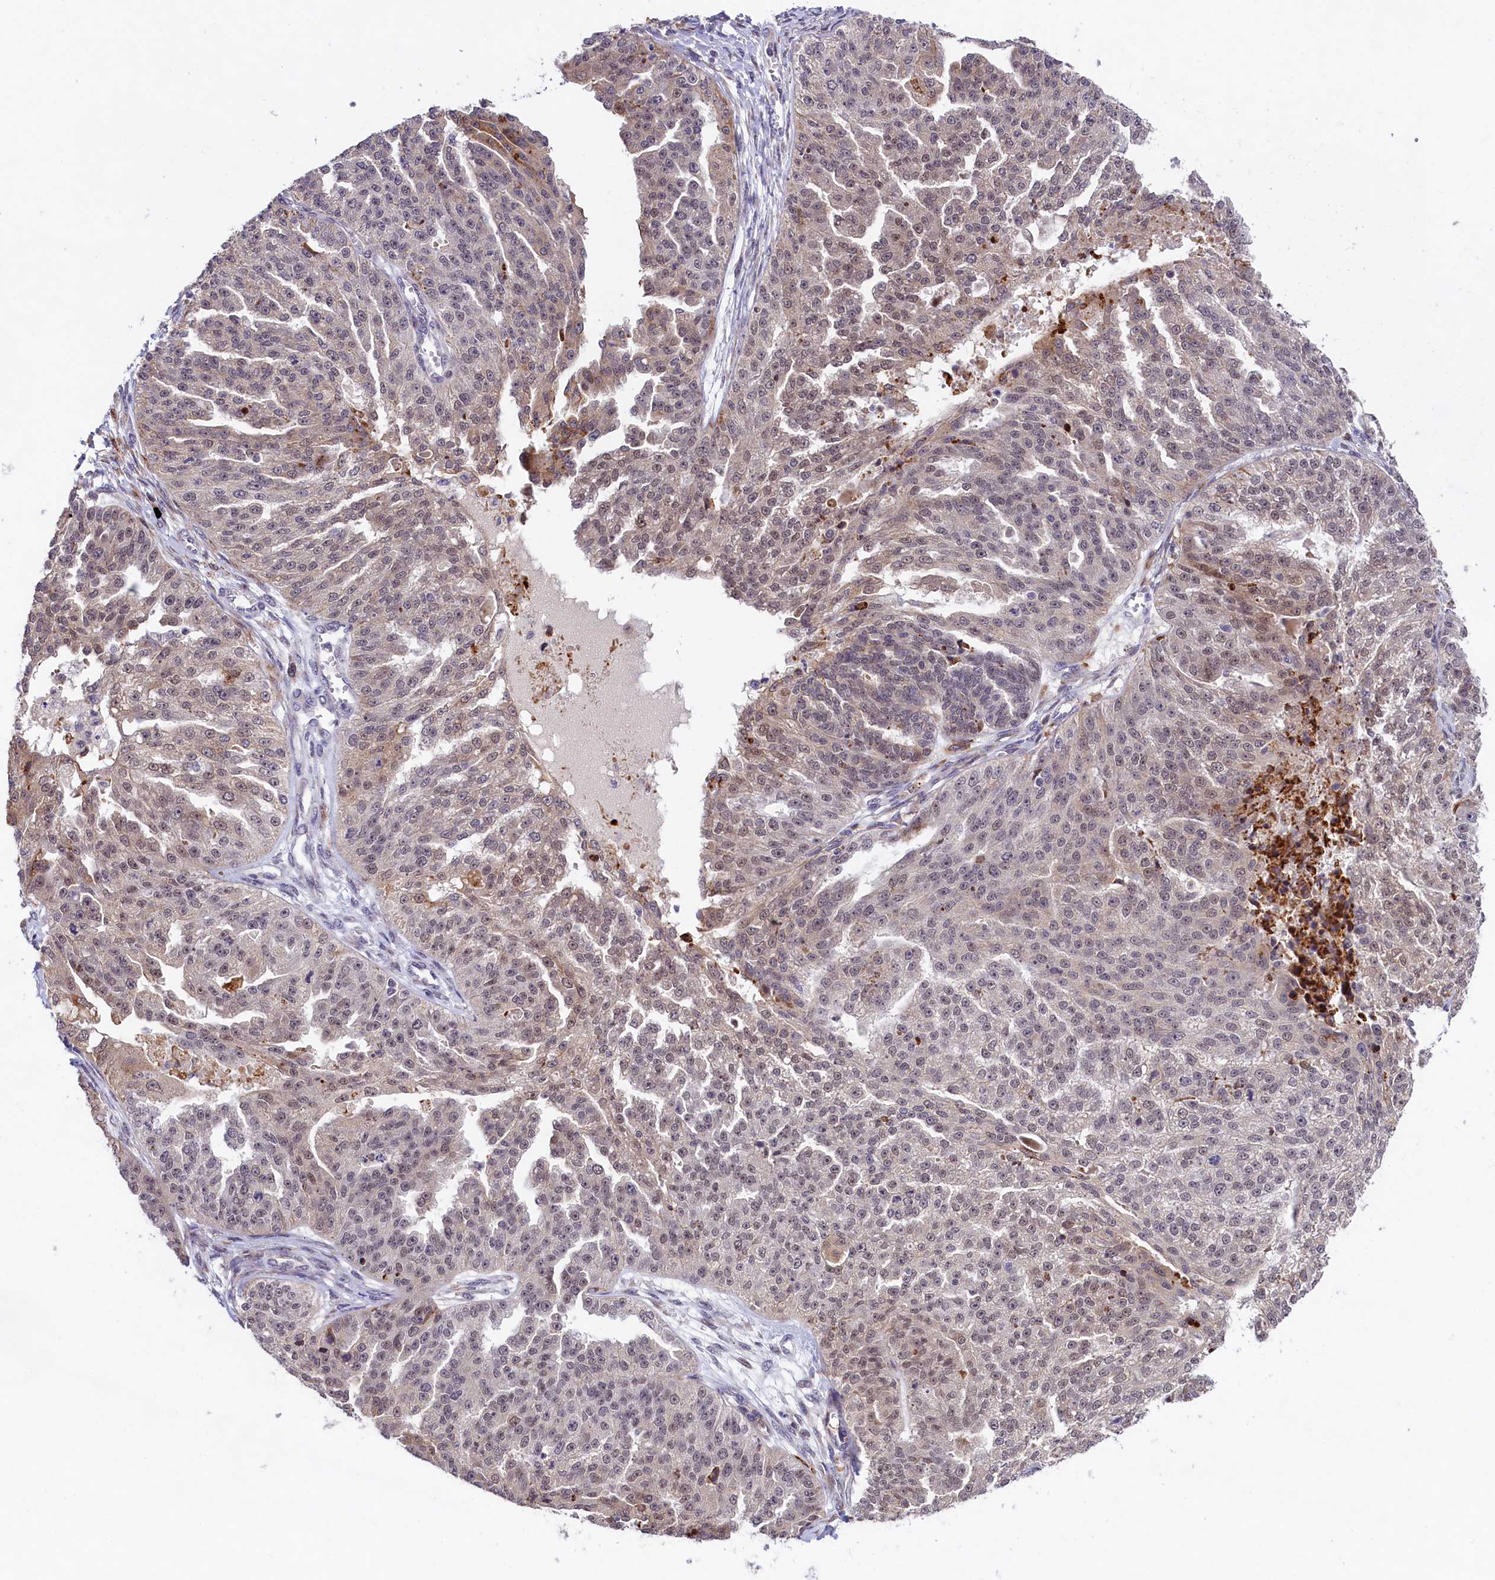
{"staining": {"intensity": "moderate", "quantity": "25%-75%", "location": "nuclear"}, "tissue": "ovarian cancer", "cell_type": "Tumor cells", "image_type": "cancer", "snomed": [{"axis": "morphology", "description": "Cystadenocarcinoma, serous, NOS"}, {"axis": "topography", "description": "Ovary"}], "caption": "Brown immunohistochemical staining in ovarian cancer reveals moderate nuclear staining in about 25%-75% of tumor cells.", "gene": "FBXO45", "patient": {"sex": "female", "age": 58}}